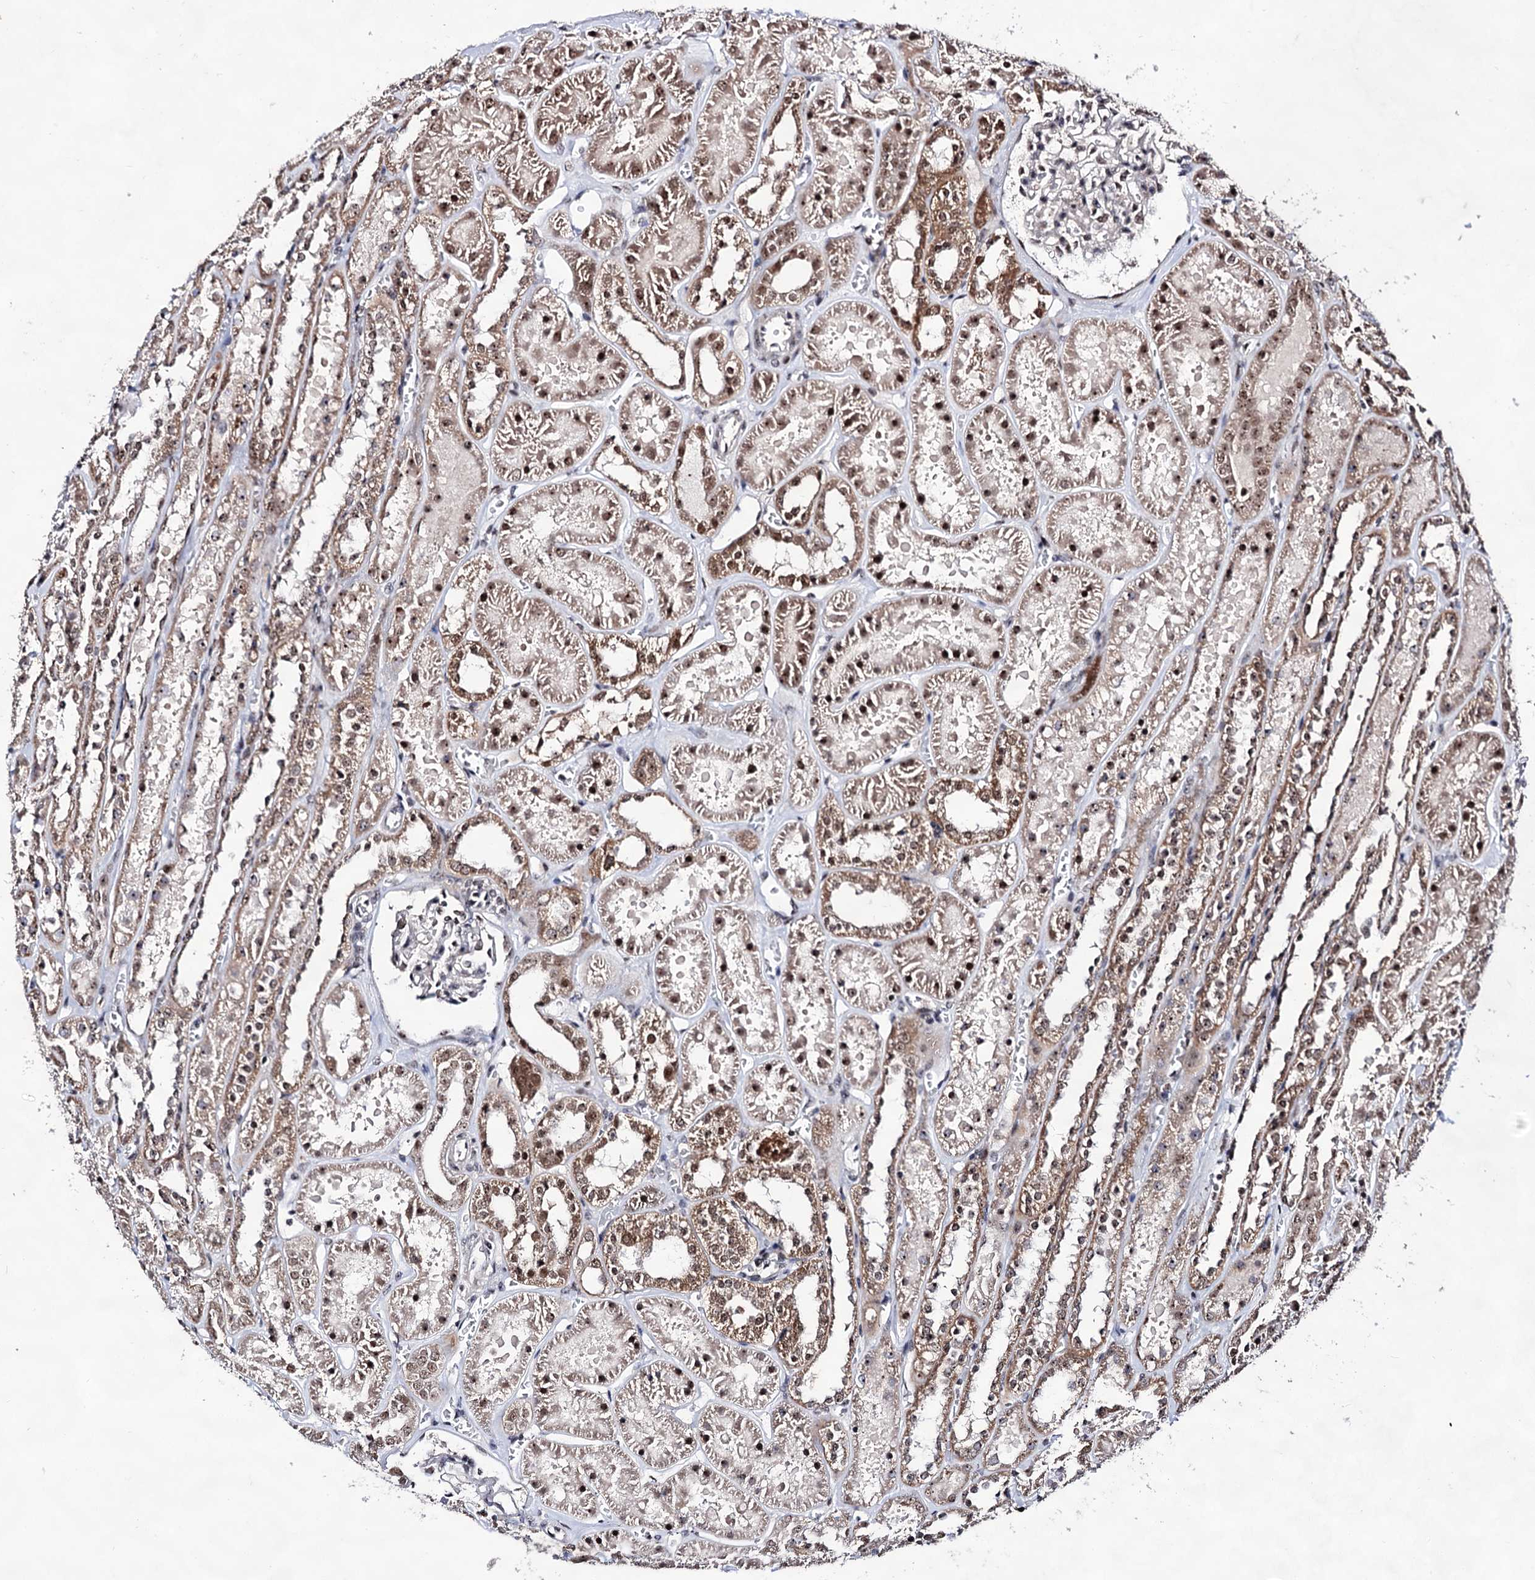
{"staining": {"intensity": "moderate", "quantity": "<25%", "location": "nuclear"}, "tissue": "kidney", "cell_type": "Cells in glomeruli", "image_type": "normal", "snomed": [{"axis": "morphology", "description": "Normal tissue, NOS"}, {"axis": "topography", "description": "Kidney"}], "caption": "Immunohistochemical staining of unremarkable kidney shows moderate nuclear protein positivity in approximately <25% of cells in glomeruli. (DAB (3,3'-diaminobenzidine) IHC, brown staining for protein, blue staining for nuclei).", "gene": "EXOSC10", "patient": {"sex": "female", "age": 41}}